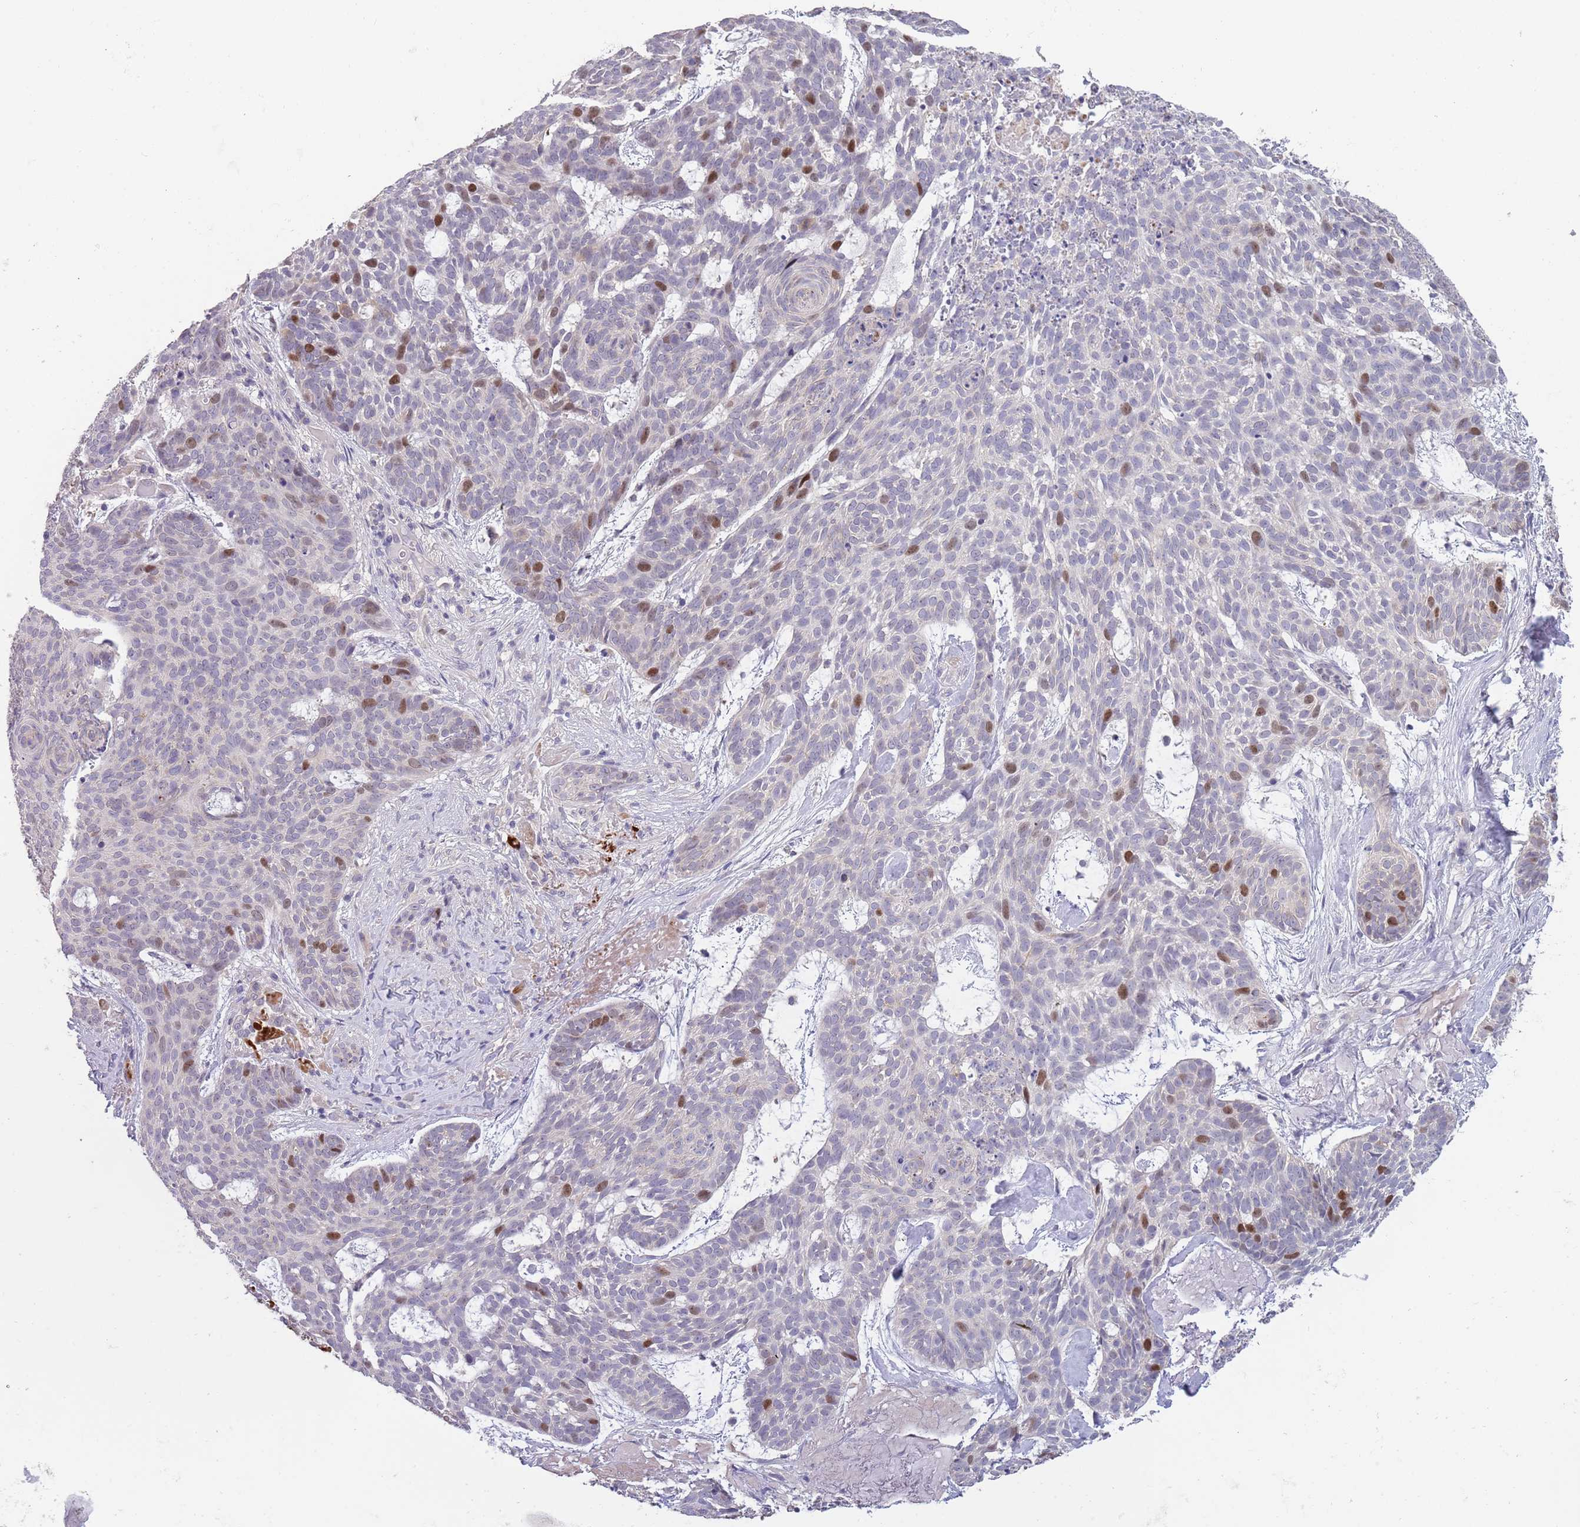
{"staining": {"intensity": "moderate", "quantity": "<25%", "location": "nuclear"}, "tissue": "skin cancer", "cell_type": "Tumor cells", "image_type": "cancer", "snomed": [{"axis": "morphology", "description": "Basal cell carcinoma"}, {"axis": "topography", "description": "Skin"}], "caption": "This photomicrograph demonstrates skin cancer stained with immunohistochemistry (IHC) to label a protein in brown. The nuclear of tumor cells show moderate positivity for the protein. Nuclei are counter-stained blue.", "gene": "PIMREG", "patient": {"sex": "female", "age": 89}}